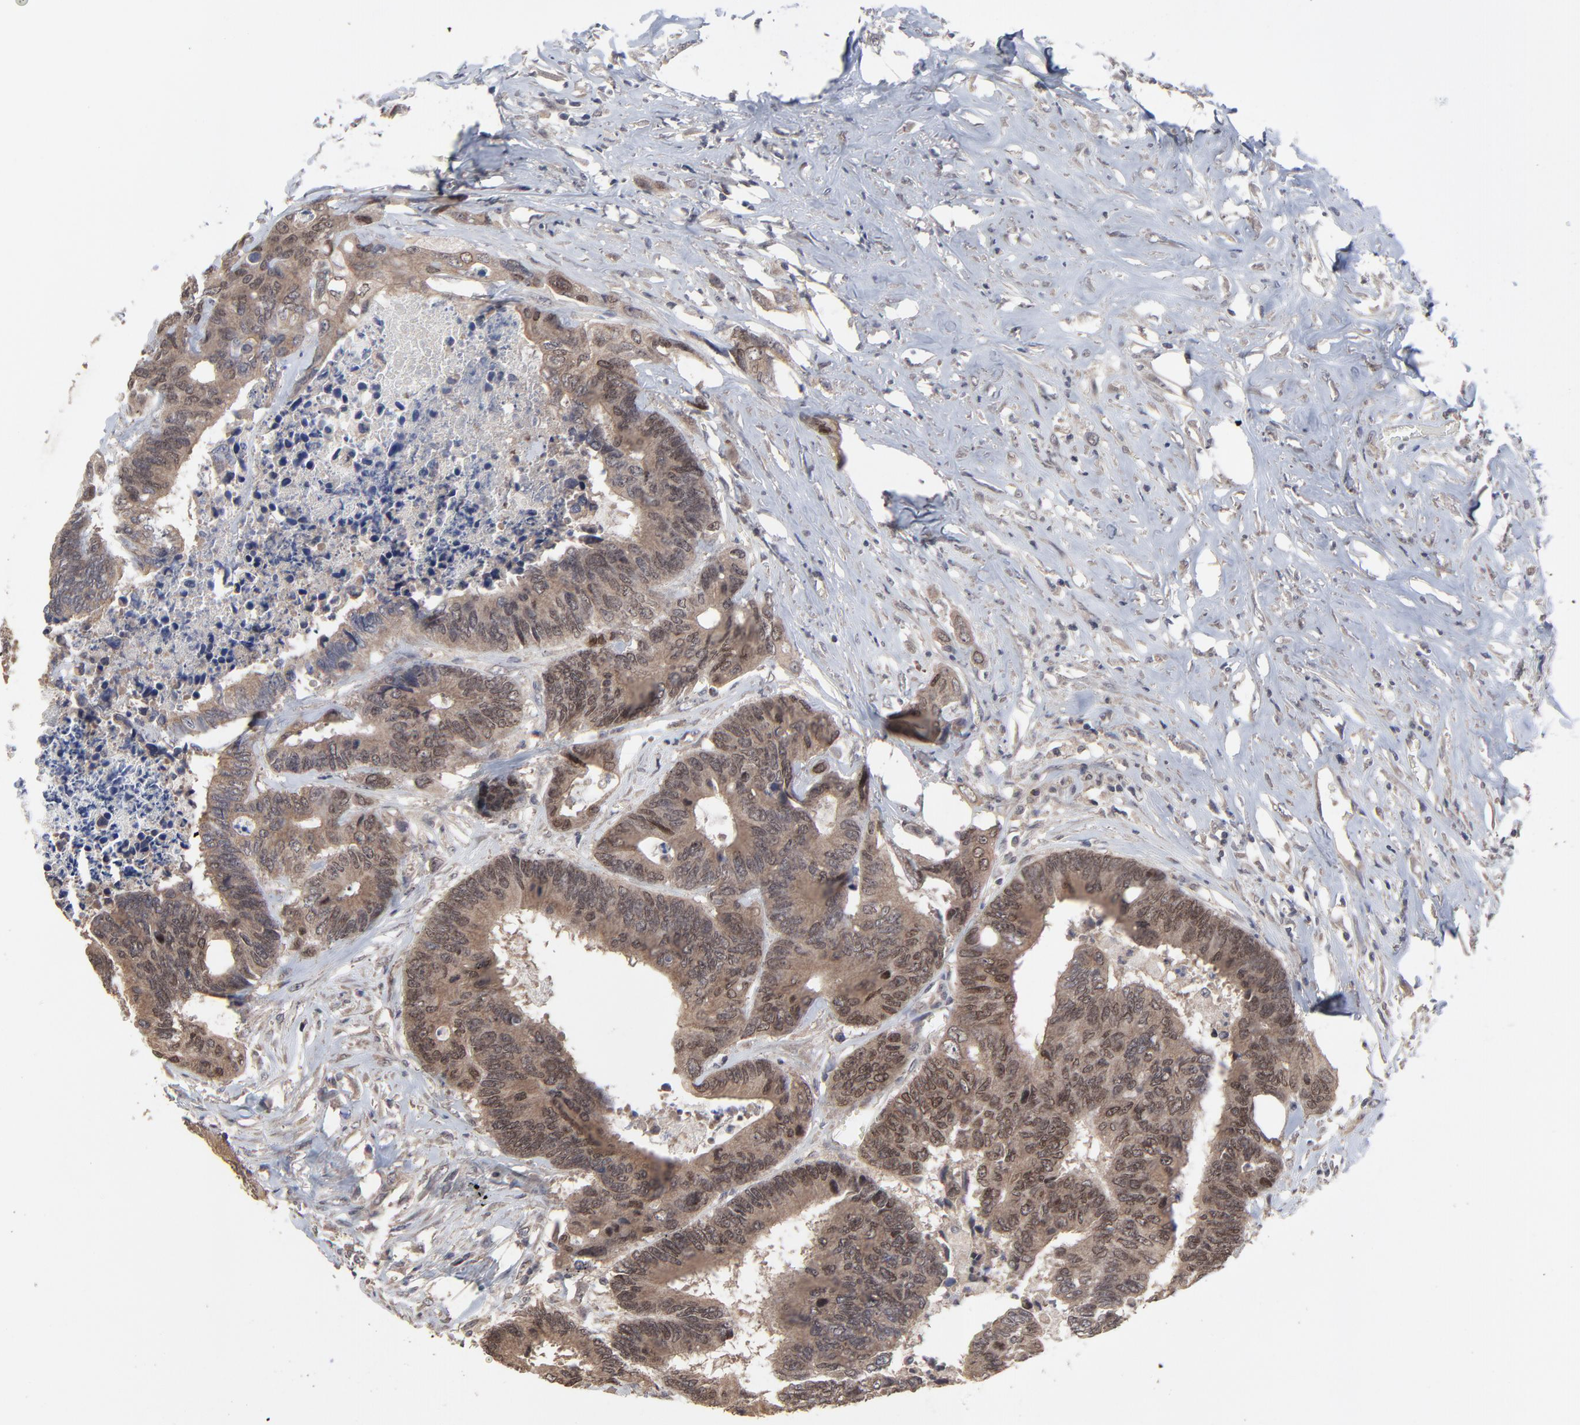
{"staining": {"intensity": "moderate", "quantity": ">75%", "location": "cytoplasmic/membranous,nuclear"}, "tissue": "colorectal cancer", "cell_type": "Tumor cells", "image_type": "cancer", "snomed": [{"axis": "morphology", "description": "Adenocarcinoma, NOS"}, {"axis": "topography", "description": "Rectum"}], "caption": "High-power microscopy captured an immunohistochemistry image of adenocarcinoma (colorectal), revealing moderate cytoplasmic/membranous and nuclear staining in approximately >75% of tumor cells.", "gene": "FAM199X", "patient": {"sex": "male", "age": 55}}